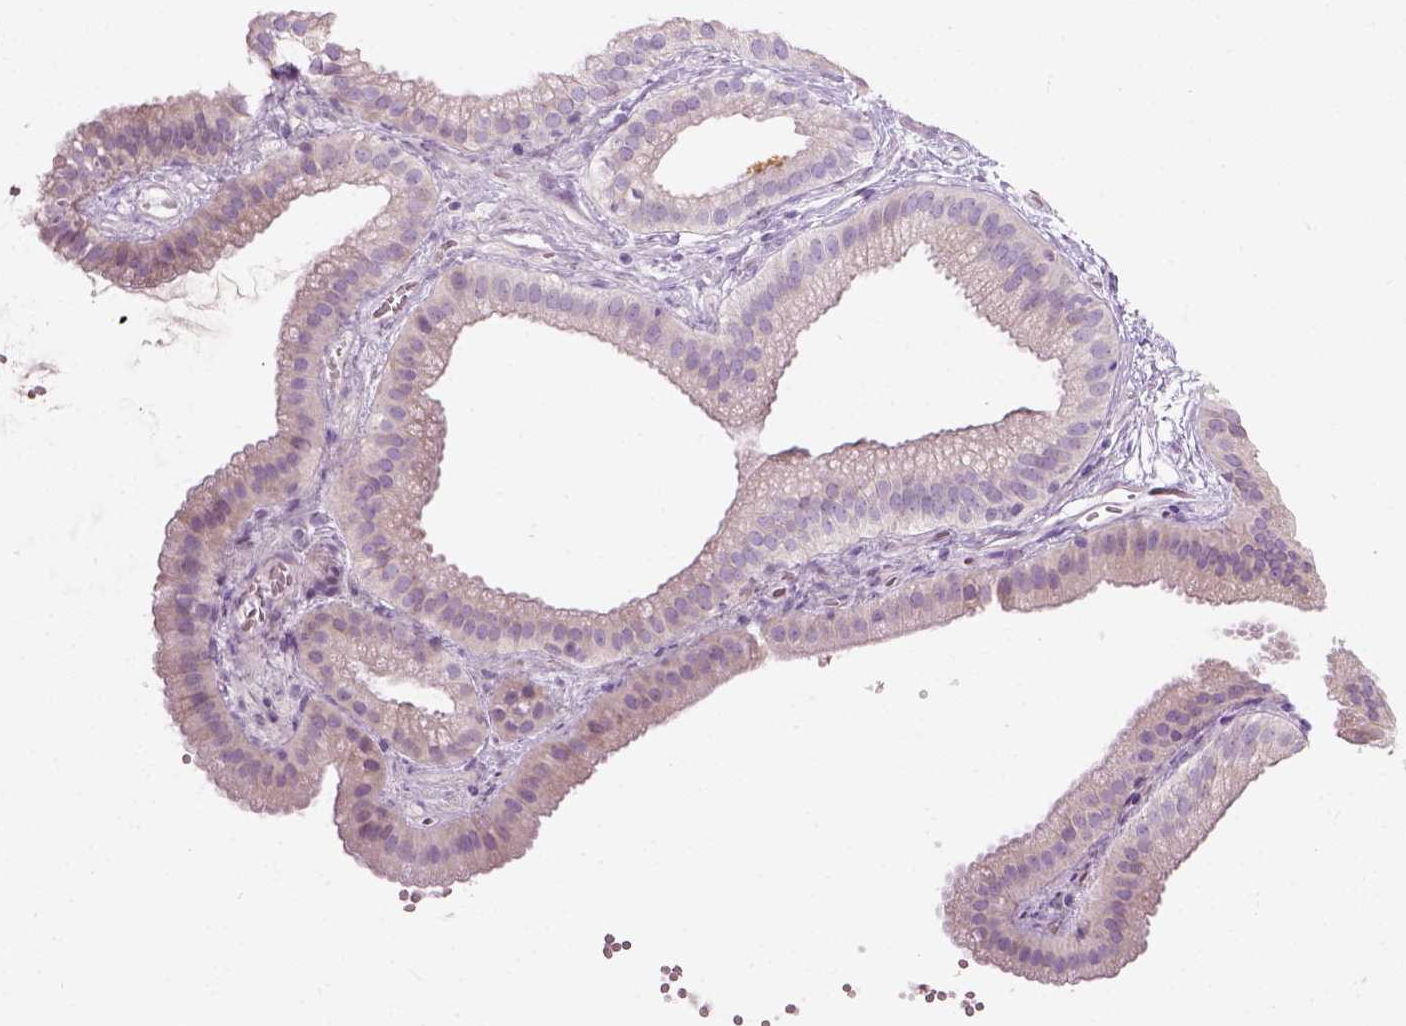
{"staining": {"intensity": "negative", "quantity": "none", "location": "none"}, "tissue": "gallbladder", "cell_type": "Glandular cells", "image_type": "normal", "snomed": [{"axis": "morphology", "description": "Normal tissue, NOS"}, {"axis": "topography", "description": "Gallbladder"}], "caption": "Protein analysis of benign gallbladder displays no significant positivity in glandular cells.", "gene": "TRIM72", "patient": {"sex": "female", "age": 63}}